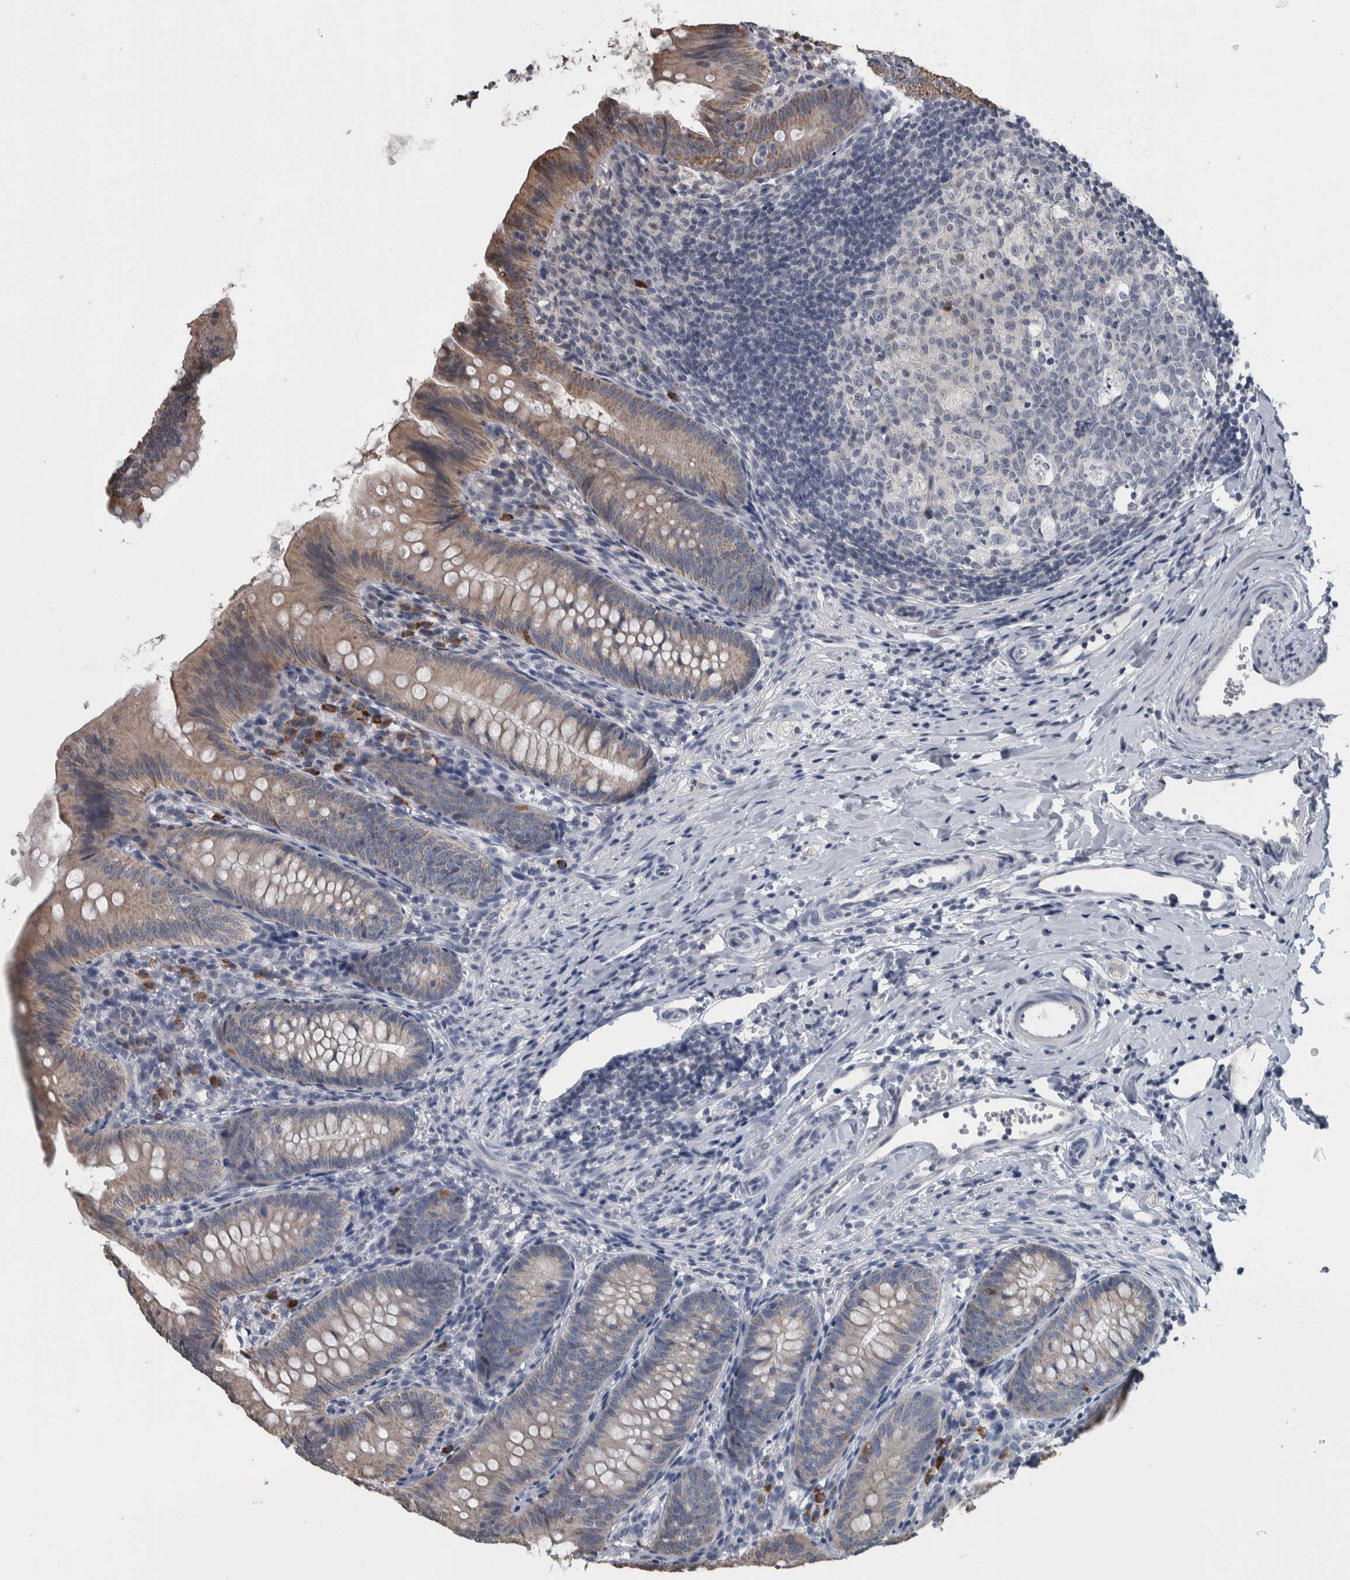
{"staining": {"intensity": "weak", "quantity": "25%-75%", "location": "cytoplasmic/membranous"}, "tissue": "appendix", "cell_type": "Glandular cells", "image_type": "normal", "snomed": [{"axis": "morphology", "description": "Normal tissue, NOS"}, {"axis": "topography", "description": "Appendix"}], "caption": "Appendix stained with immunohistochemistry shows weak cytoplasmic/membranous positivity in about 25%-75% of glandular cells.", "gene": "CAVIN4", "patient": {"sex": "male", "age": 1}}